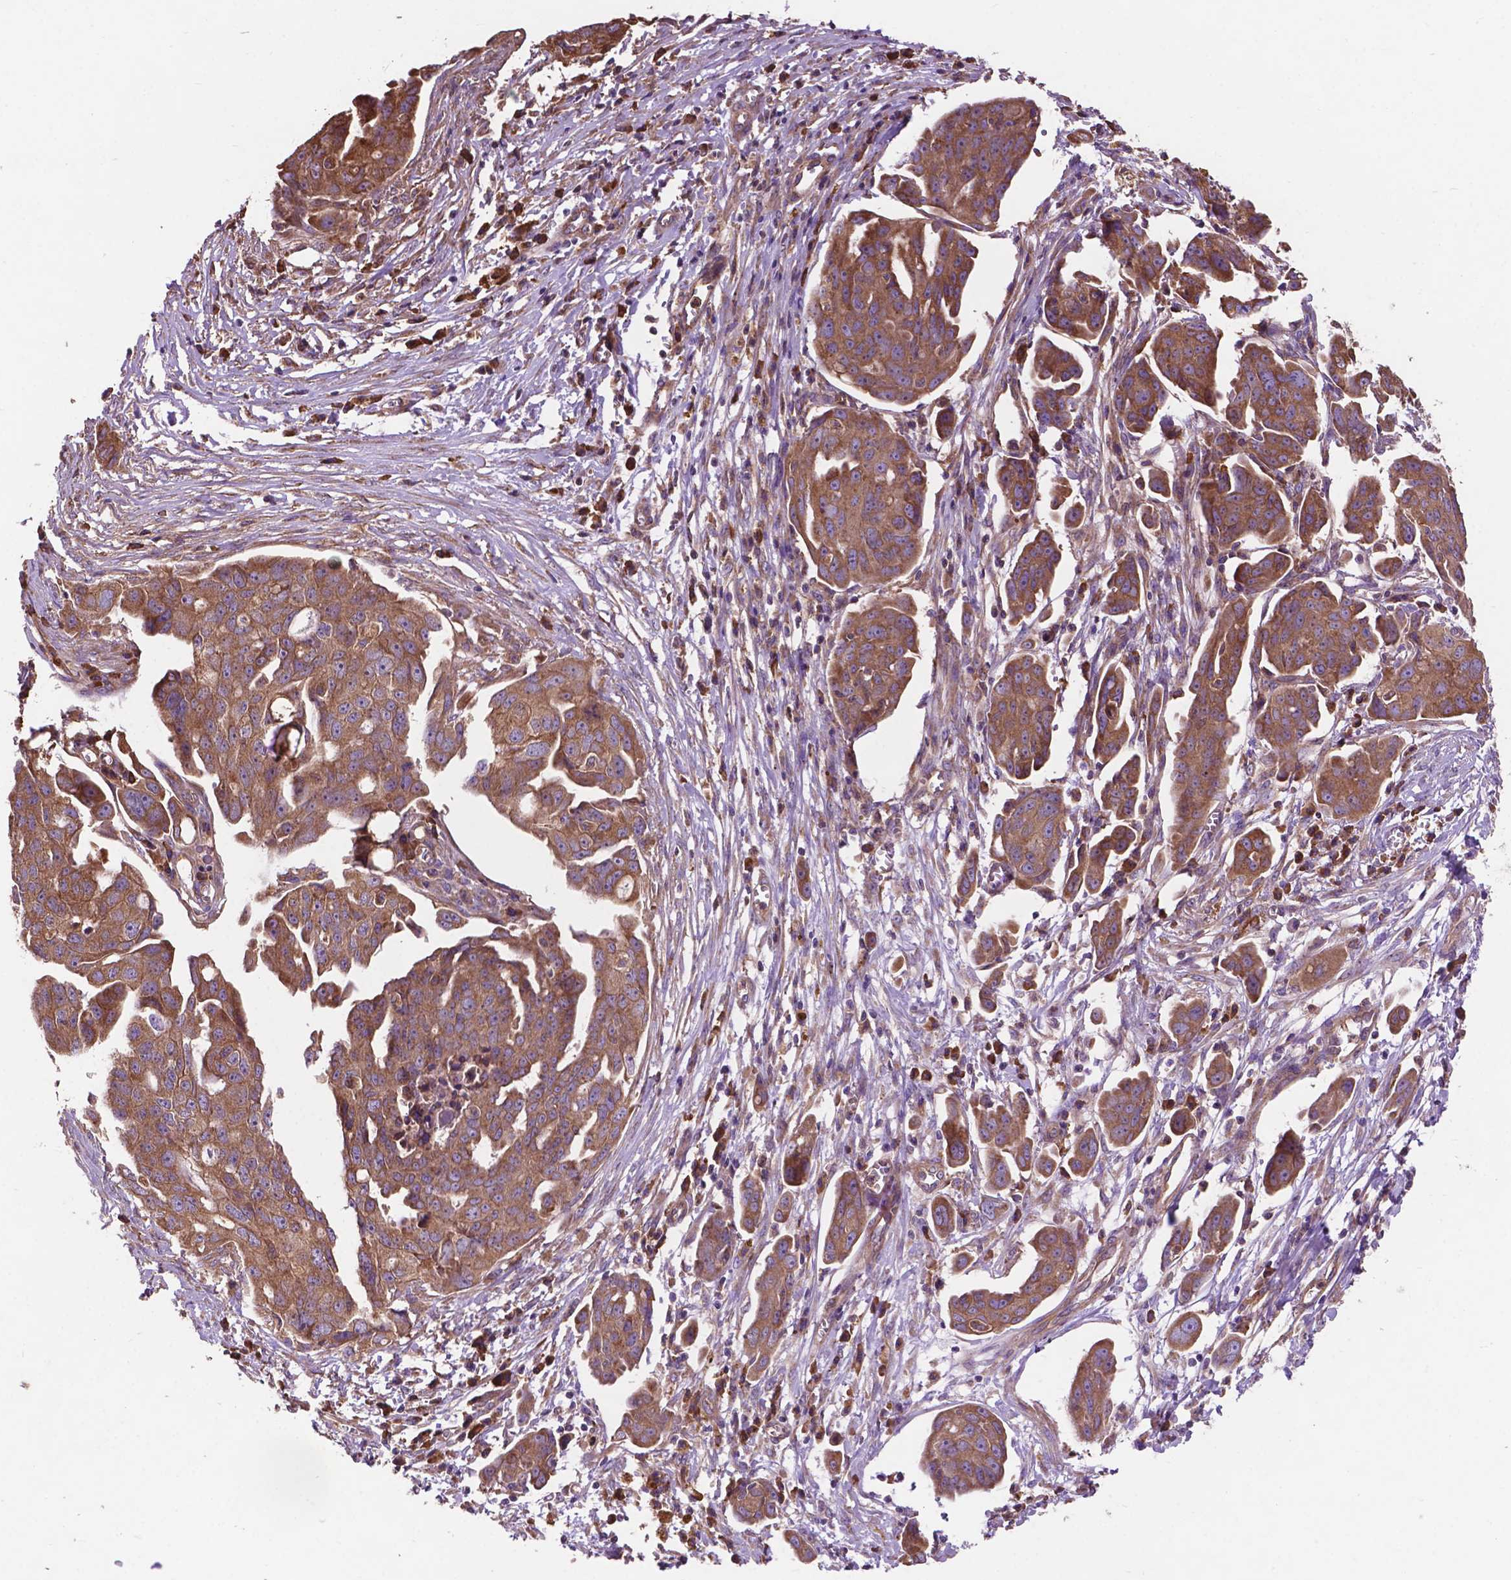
{"staining": {"intensity": "moderate", "quantity": ">75%", "location": "cytoplasmic/membranous"}, "tissue": "ovarian cancer", "cell_type": "Tumor cells", "image_type": "cancer", "snomed": [{"axis": "morphology", "description": "Carcinoma, endometroid"}, {"axis": "topography", "description": "Ovary"}], "caption": "Ovarian cancer tissue demonstrates moderate cytoplasmic/membranous positivity in approximately >75% of tumor cells", "gene": "CCDC71L", "patient": {"sex": "female", "age": 70}}